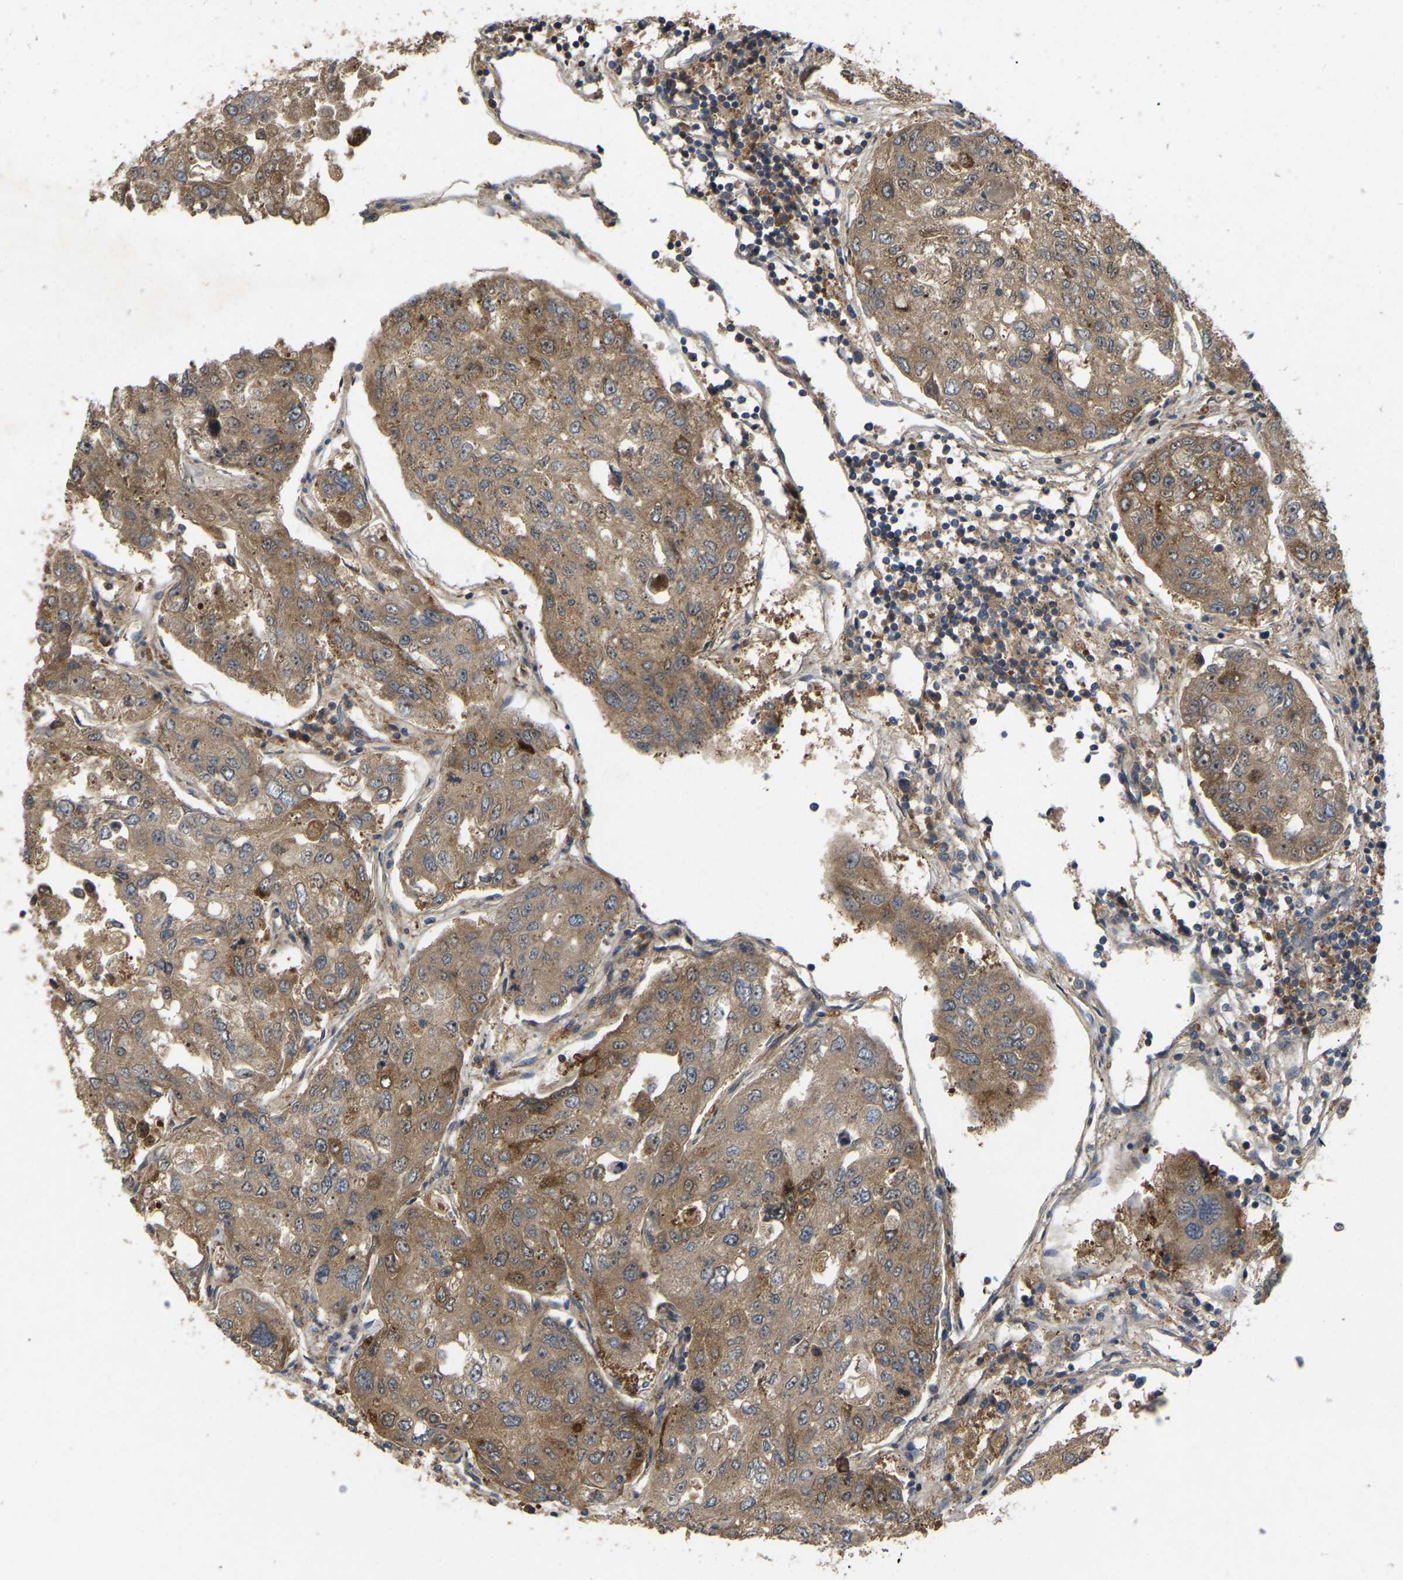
{"staining": {"intensity": "moderate", "quantity": ">75%", "location": "cytoplasmic/membranous,nuclear"}, "tissue": "urothelial cancer", "cell_type": "Tumor cells", "image_type": "cancer", "snomed": [{"axis": "morphology", "description": "Urothelial carcinoma, High grade"}, {"axis": "topography", "description": "Lymph node"}, {"axis": "topography", "description": "Urinary bladder"}], "caption": "IHC staining of urothelial carcinoma (high-grade), which exhibits medium levels of moderate cytoplasmic/membranous and nuclear positivity in approximately >75% of tumor cells indicating moderate cytoplasmic/membranous and nuclear protein staining. The staining was performed using DAB (brown) for protein detection and nuclei were counterstained in hematoxylin (blue).", "gene": "KIAA1549", "patient": {"sex": "male", "age": 51}}